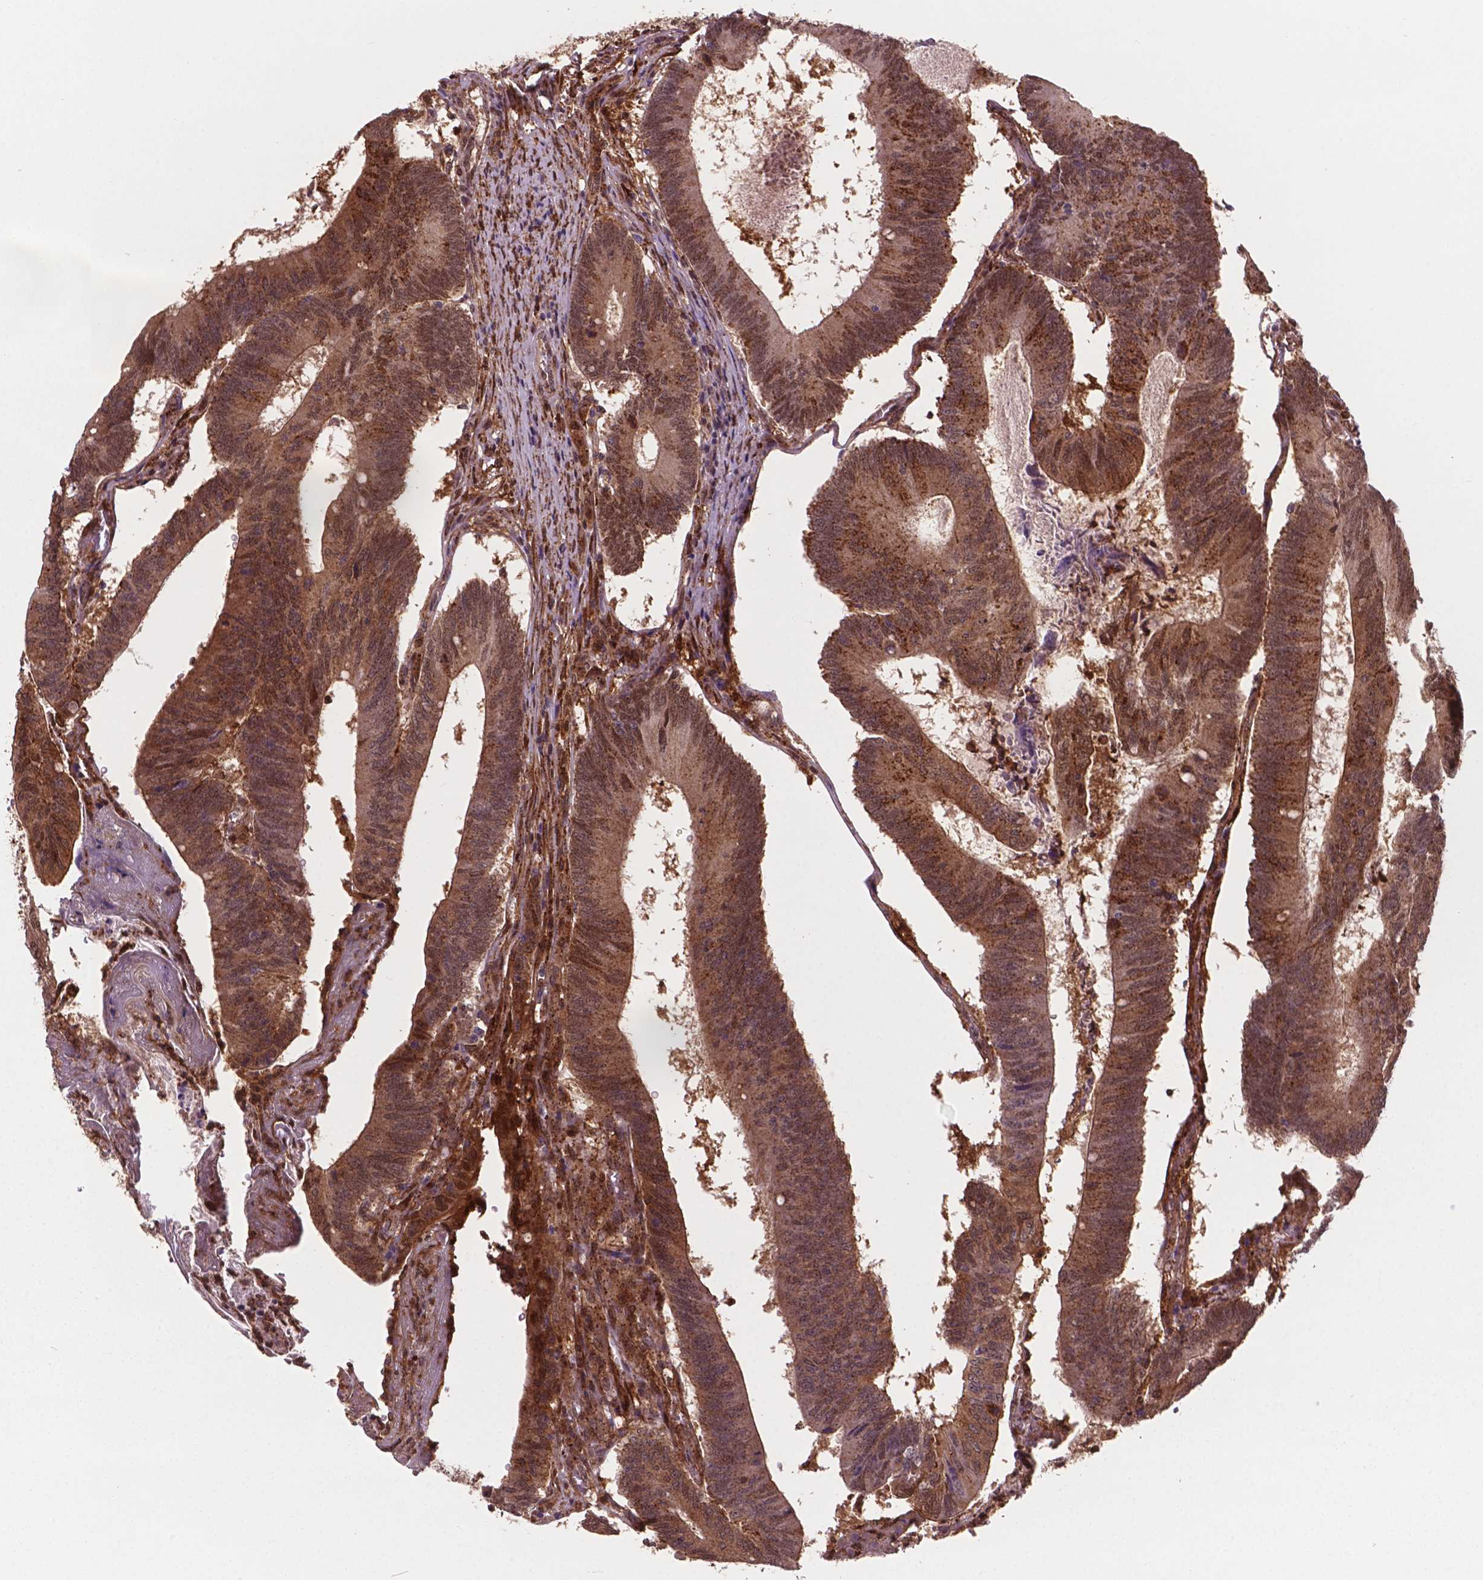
{"staining": {"intensity": "moderate", "quantity": "25%-75%", "location": "cytoplasmic/membranous,nuclear"}, "tissue": "colorectal cancer", "cell_type": "Tumor cells", "image_type": "cancer", "snomed": [{"axis": "morphology", "description": "Adenocarcinoma, NOS"}, {"axis": "topography", "description": "Colon"}], "caption": "Protein analysis of colorectal adenocarcinoma tissue demonstrates moderate cytoplasmic/membranous and nuclear expression in about 25%-75% of tumor cells.", "gene": "PLIN3", "patient": {"sex": "female", "age": 70}}